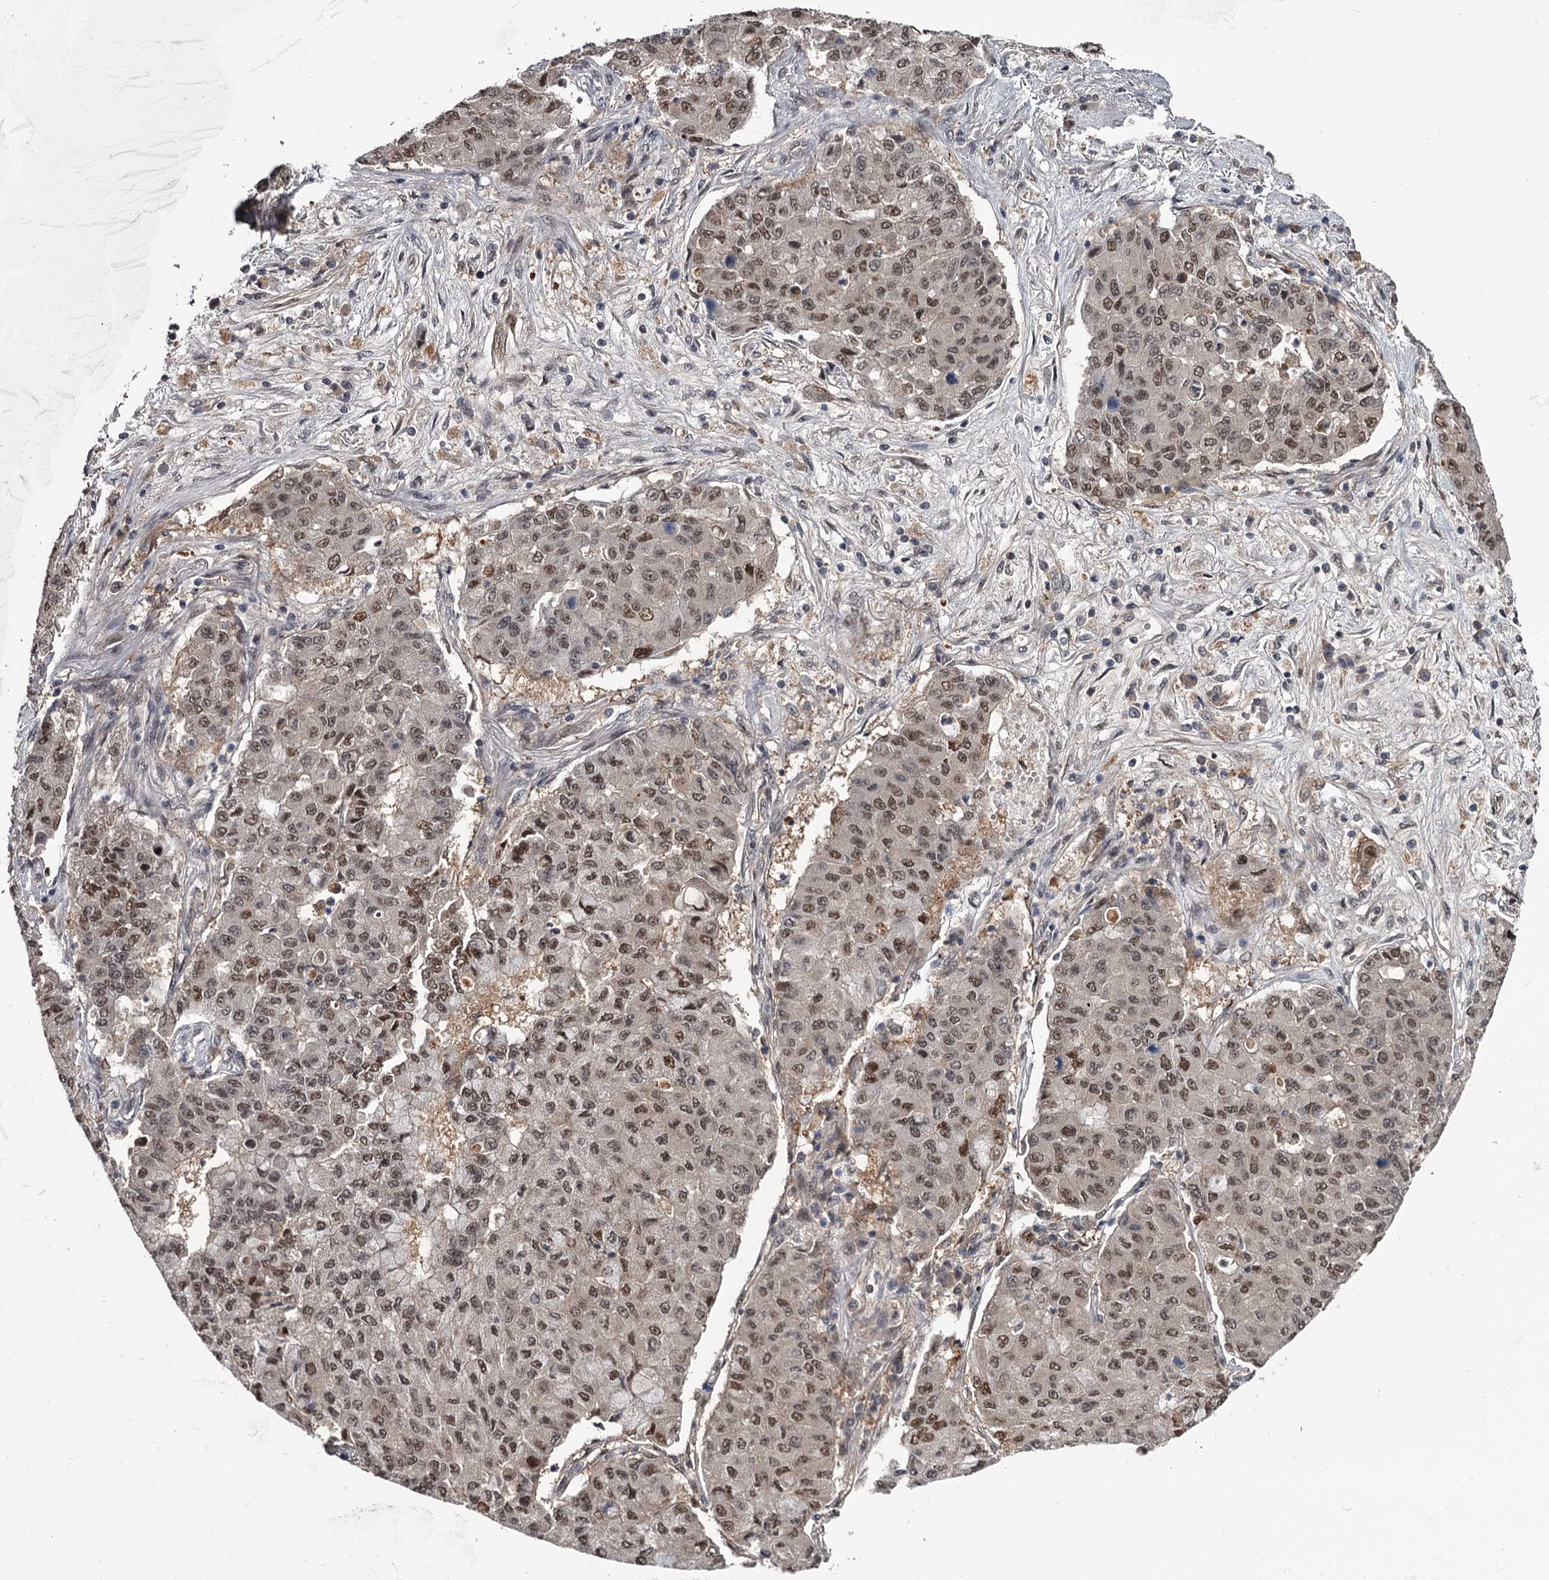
{"staining": {"intensity": "moderate", "quantity": "25%-75%", "location": "nuclear"}, "tissue": "lung cancer", "cell_type": "Tumor cells", "image_type": "cancer", "snomed": [{"axis": "morphology", "description": "Squamous cell carcinoma, NOS"}, {"axis": "topography", "description": "Lung"}], "caption": "About 25%-75% of tumor cells in human lung squamous cell carcinoma show moderate nuclear protein positivity as visualized by brown immunohistochemical staining.", "gene": "DAO", "patient": {"sex": "male", "age": 74}}